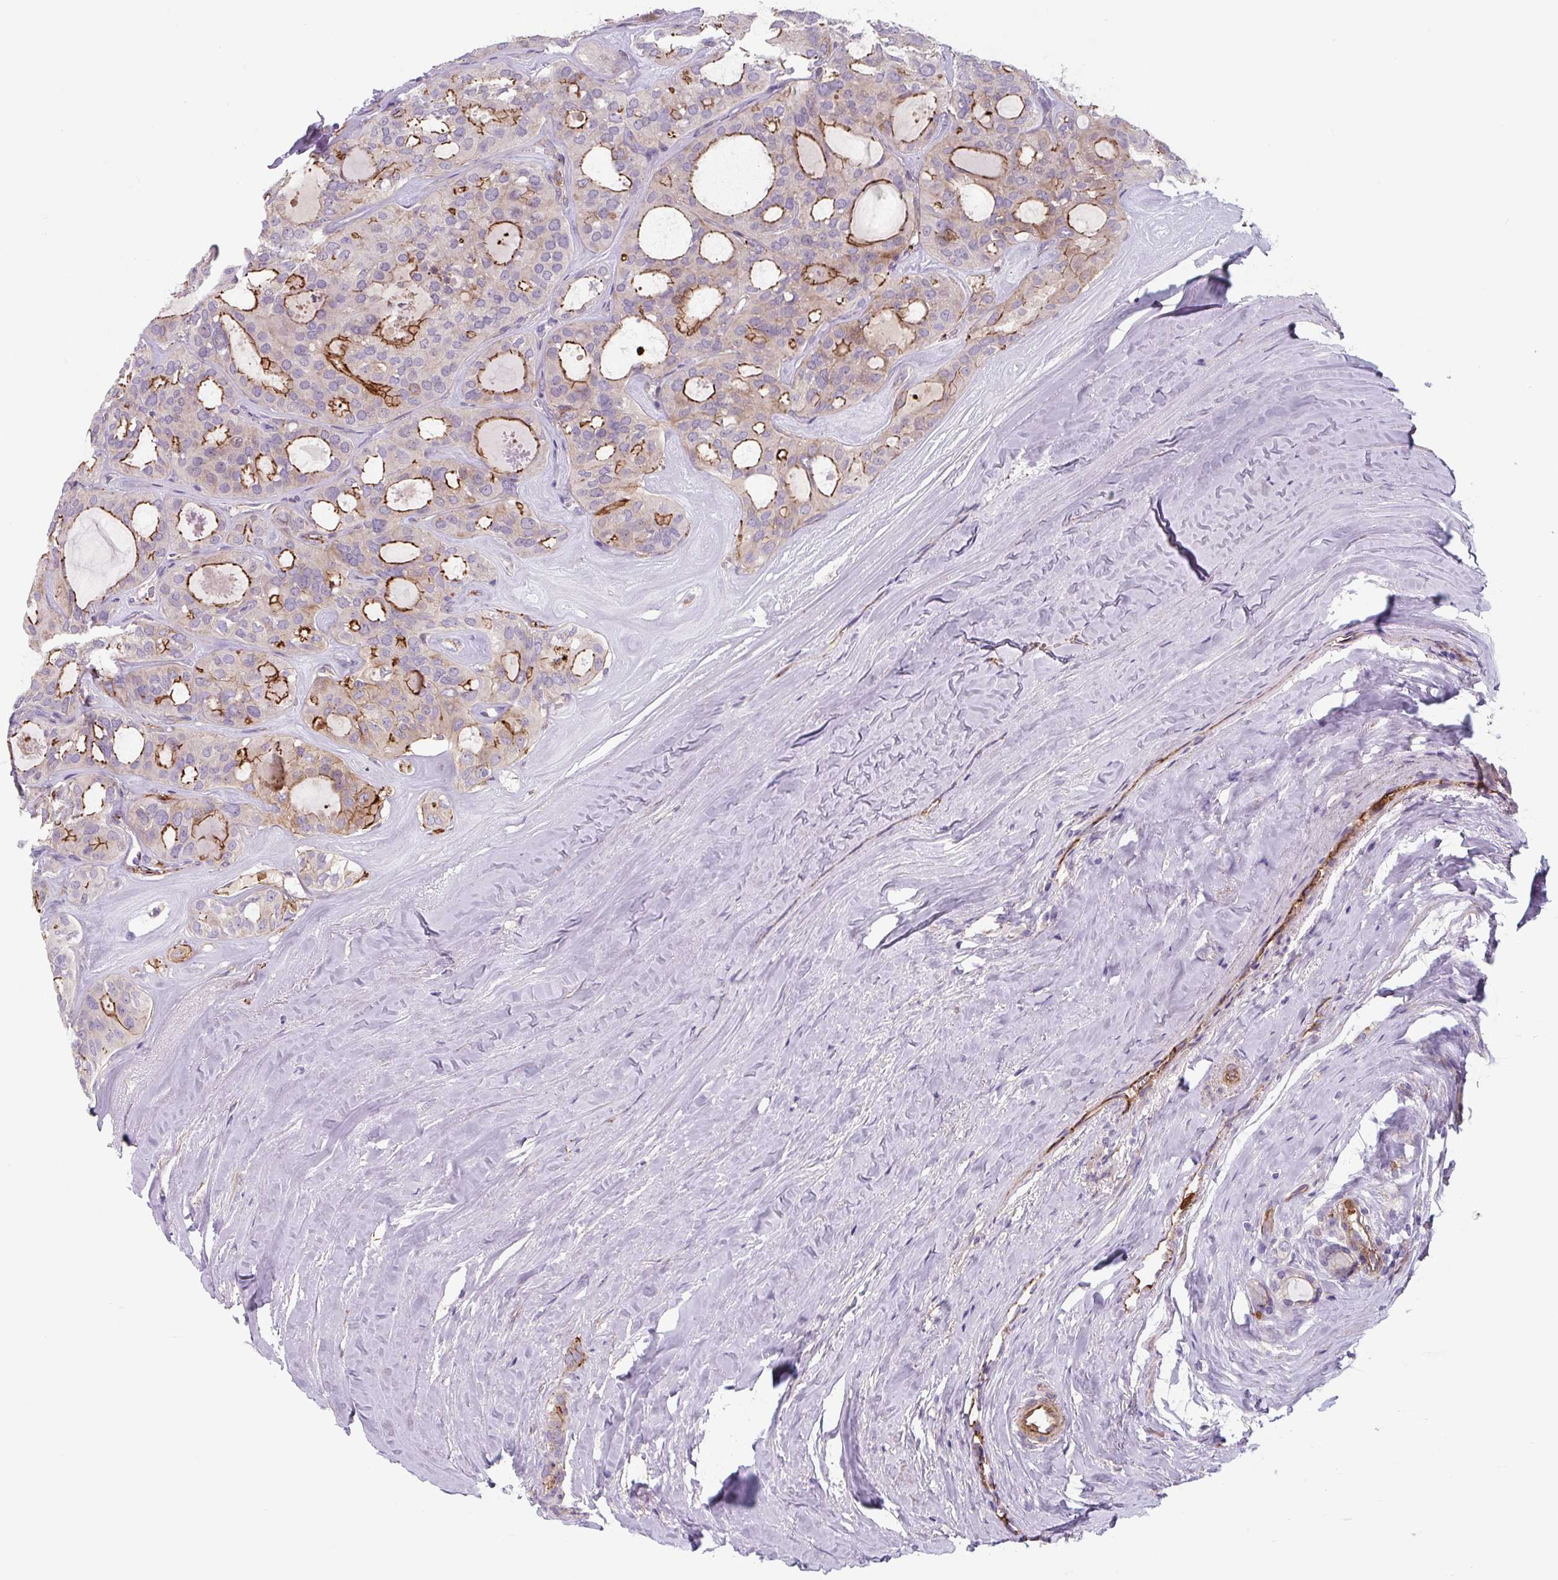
{"staining": {"intensity": "moderate", "quantity": "25%-75%", "location": "cytoplasmic/membranous"}, "tissue": "thyroid cancer", "cell_type": "Tumor cells", "image_type": "cancer", "snomed": [{"axis": "morphology", "description": "Follicular adenoma carcinoma, NOS"}, {"axis": "topography", "description": "Thyroid gland"}], "caption": "There is medium levels of moderate cytoplasmic/membranous positivity in tumor cells of follicular adenoma carcinoma (thyroid), as demonstrated by immunohistochemical staining (brown color).", "gene": "DHFR2", "patient": {"sex": "male", "age": 75}}